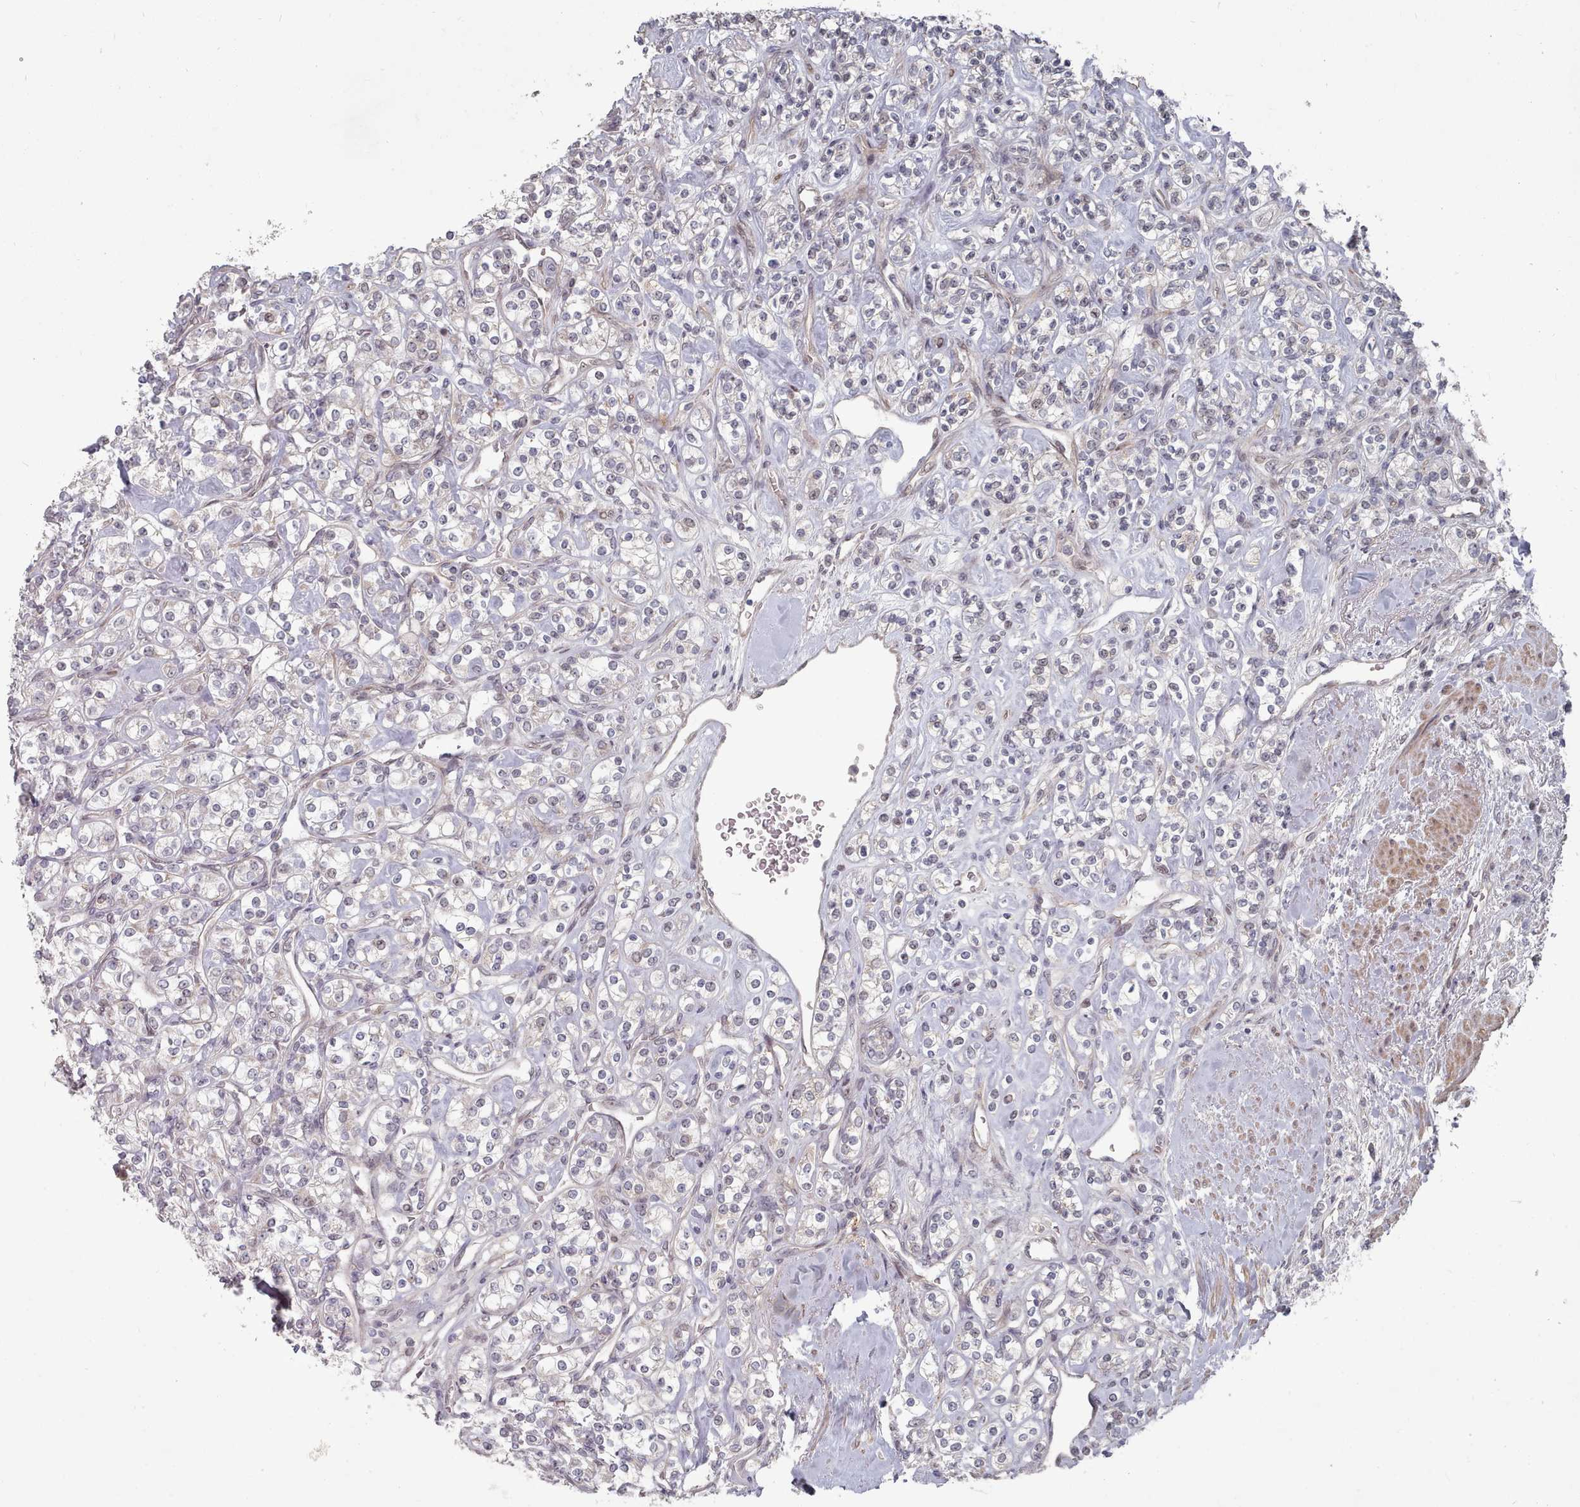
{"staining": {"intensity": "negative", "quantity": "none", "location": "none"}, "tissue": "renal cancer", "cell_type": "Tumor cells", "image_type": "cancer", "snomed": [{"axis": "morphology", "description": "Adenocarcinoma, NOS"}, {"axis": "topography", "description": "Kidney"}], "caption": "The immunohistochemistry (IHC) photomicrograph has no significant expression in tumor cells of renal cancer (adenocarcinoma) tissue. (Brightfield microscopy of DAB immunohistochemistry at high magnification).", "gene": "CPSF4", "patient": {"sex": "male", "age": 77}}